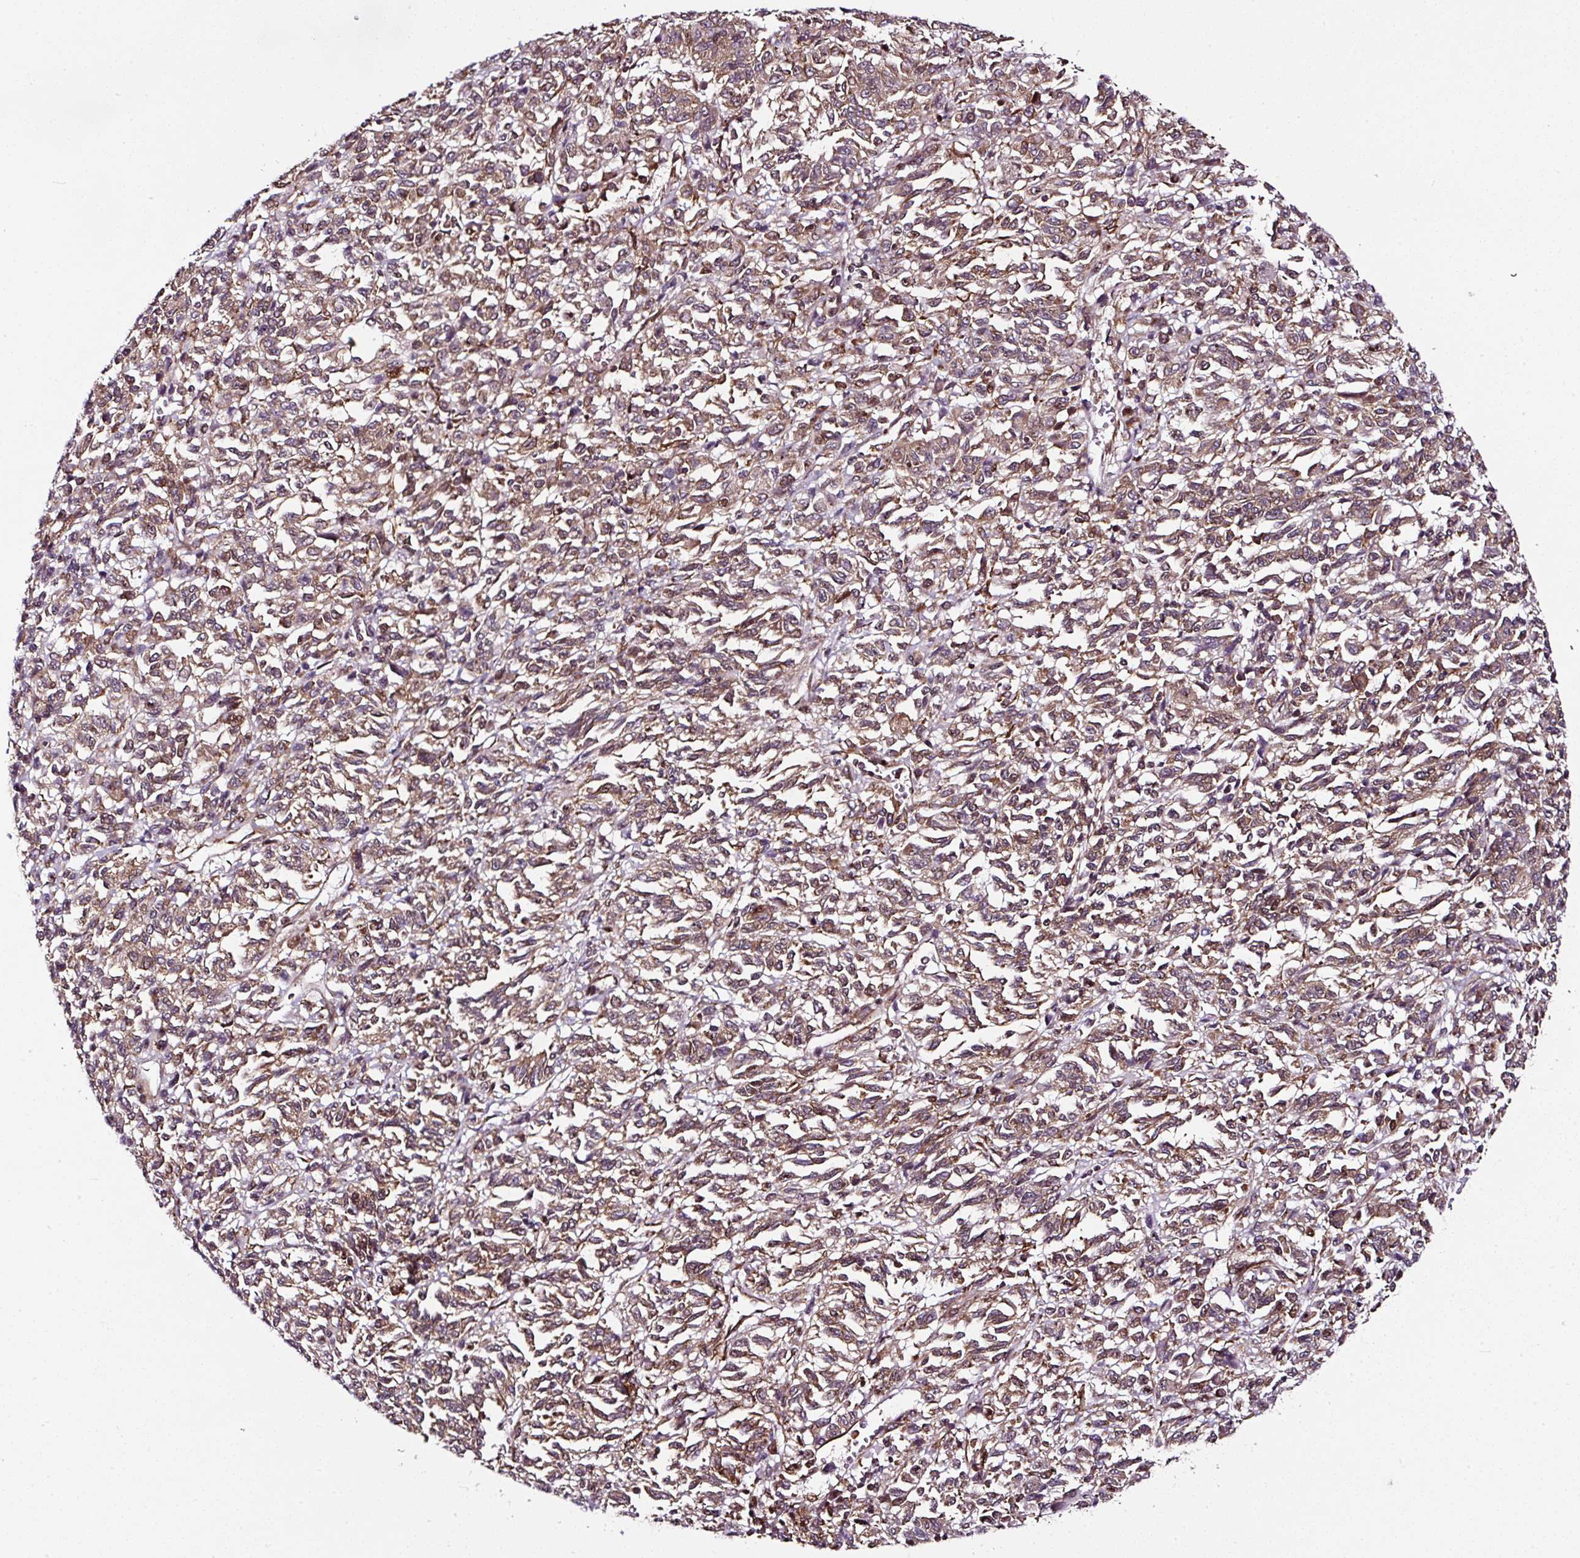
{"staining": {"intensity": "weak", "quantity": ">75%", "location": "cytoplasmic/membranous"}, "tissue": "melanoma", "cell_type": "Tumor cells", "image_type": "cancer", "snomed": [{"axis": "morphology", "description": "Malignant melanoma, Metastatic site"}, {"axis": "topography", "description": "Lung"}], "caption": "Melanoma stained for a protein exhibits weak cytoplasmic/membranous positivity in tumor cells.", "gene": "KDM4E", "patient": {"sex": "male", "age": 64}}